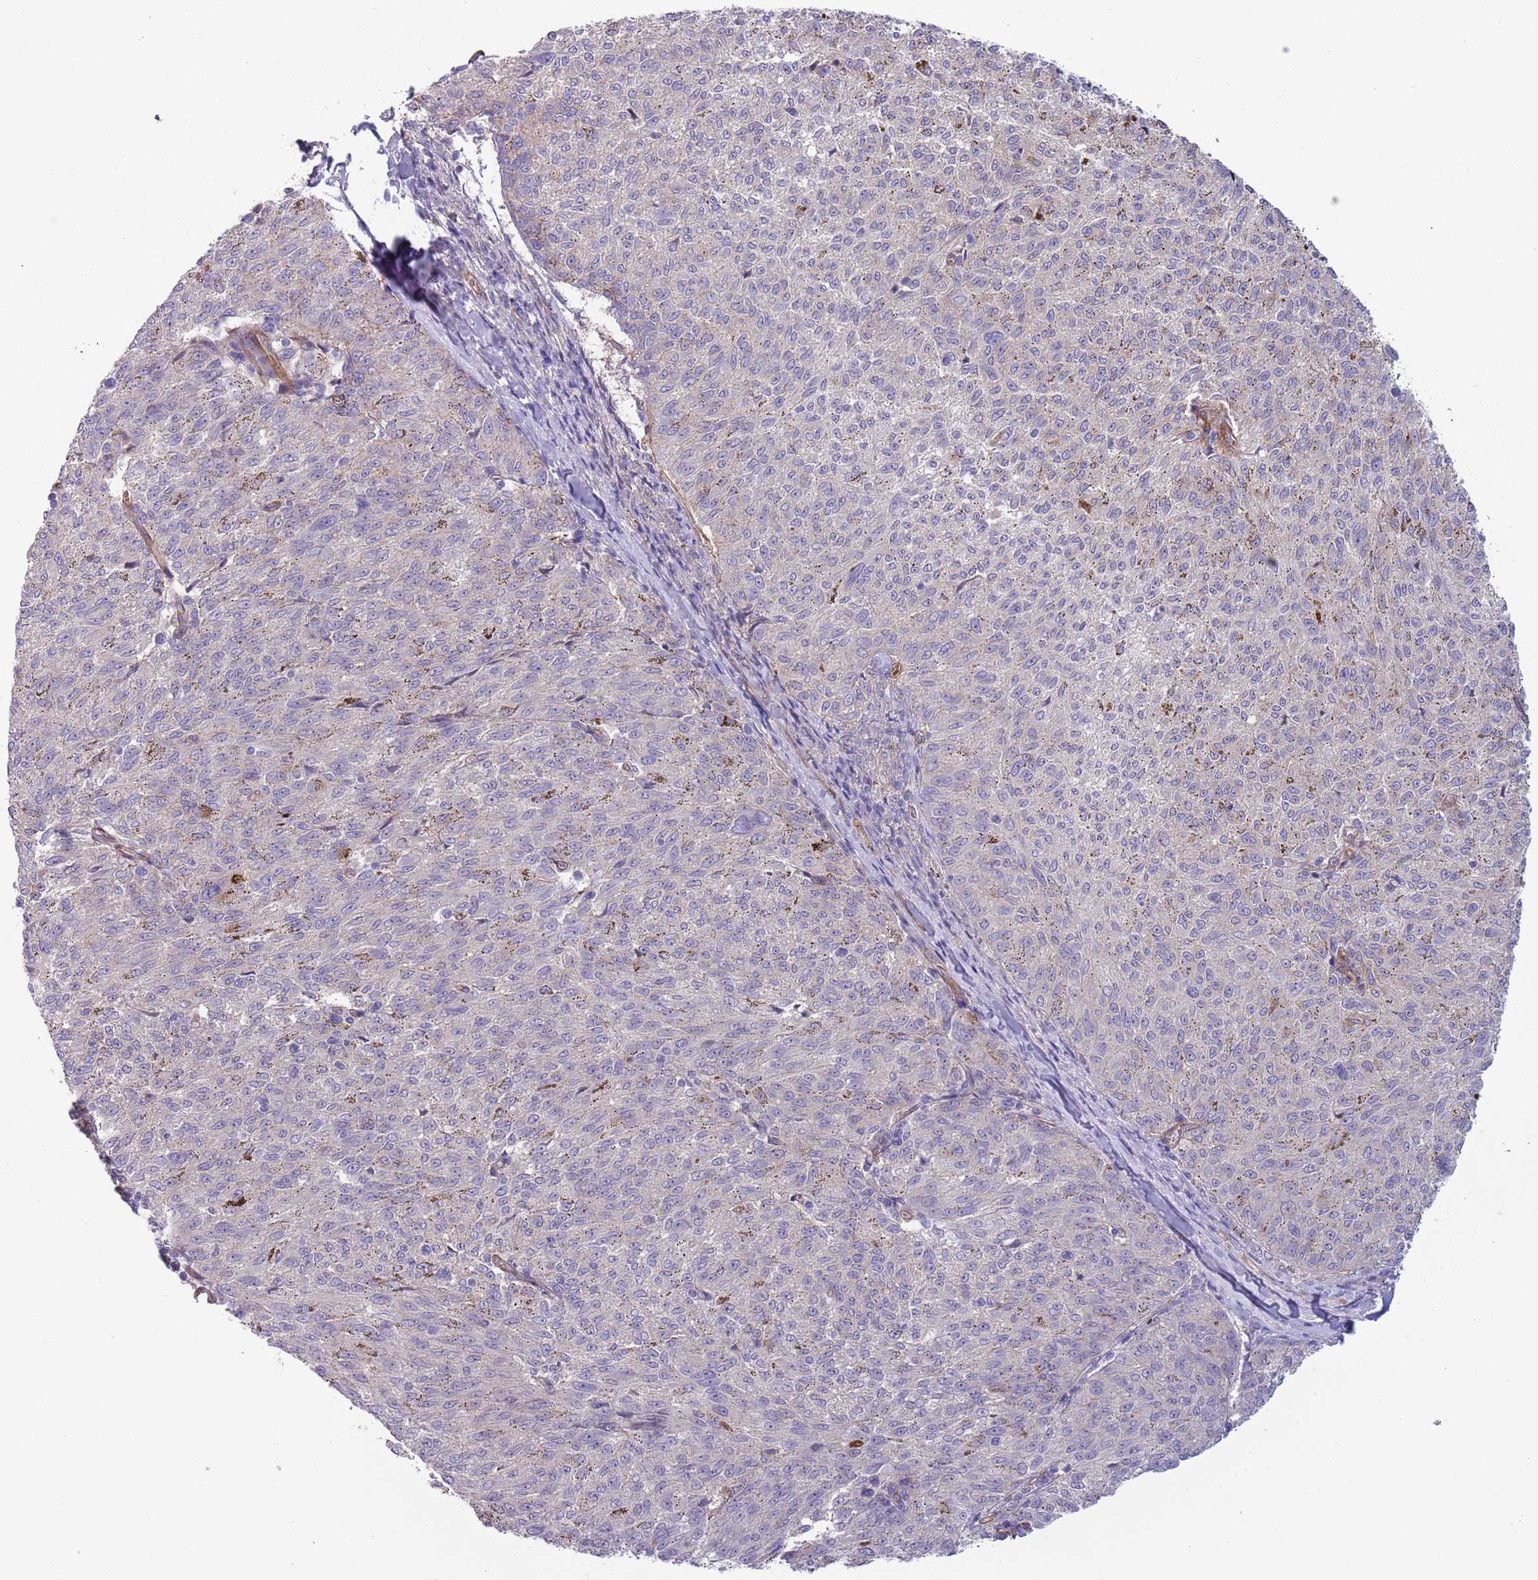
{"staining": {"intensity": "negative", "quantity": "none", "location": "none"}, "tissue": "melanoma", "cell_type": "Tumor cells", "image_type": "cancer", "snomed": [{"axis": "morphology", "description": "Malignant melanoma, NOS"}, {"axis": "topography", "description": "Skin"}], "caption": "There is no significant expression in tumor cells of malignant melanoma. The staining was performed using DAB (3,3'-diaminobenzidine) to visualize the protein expression in brown, while the nuclei were stained in blue with hematoxylin (Magnification: 20x).", "gene": "TINAGL1", "patient": {"sex": "female", "age": 72}}